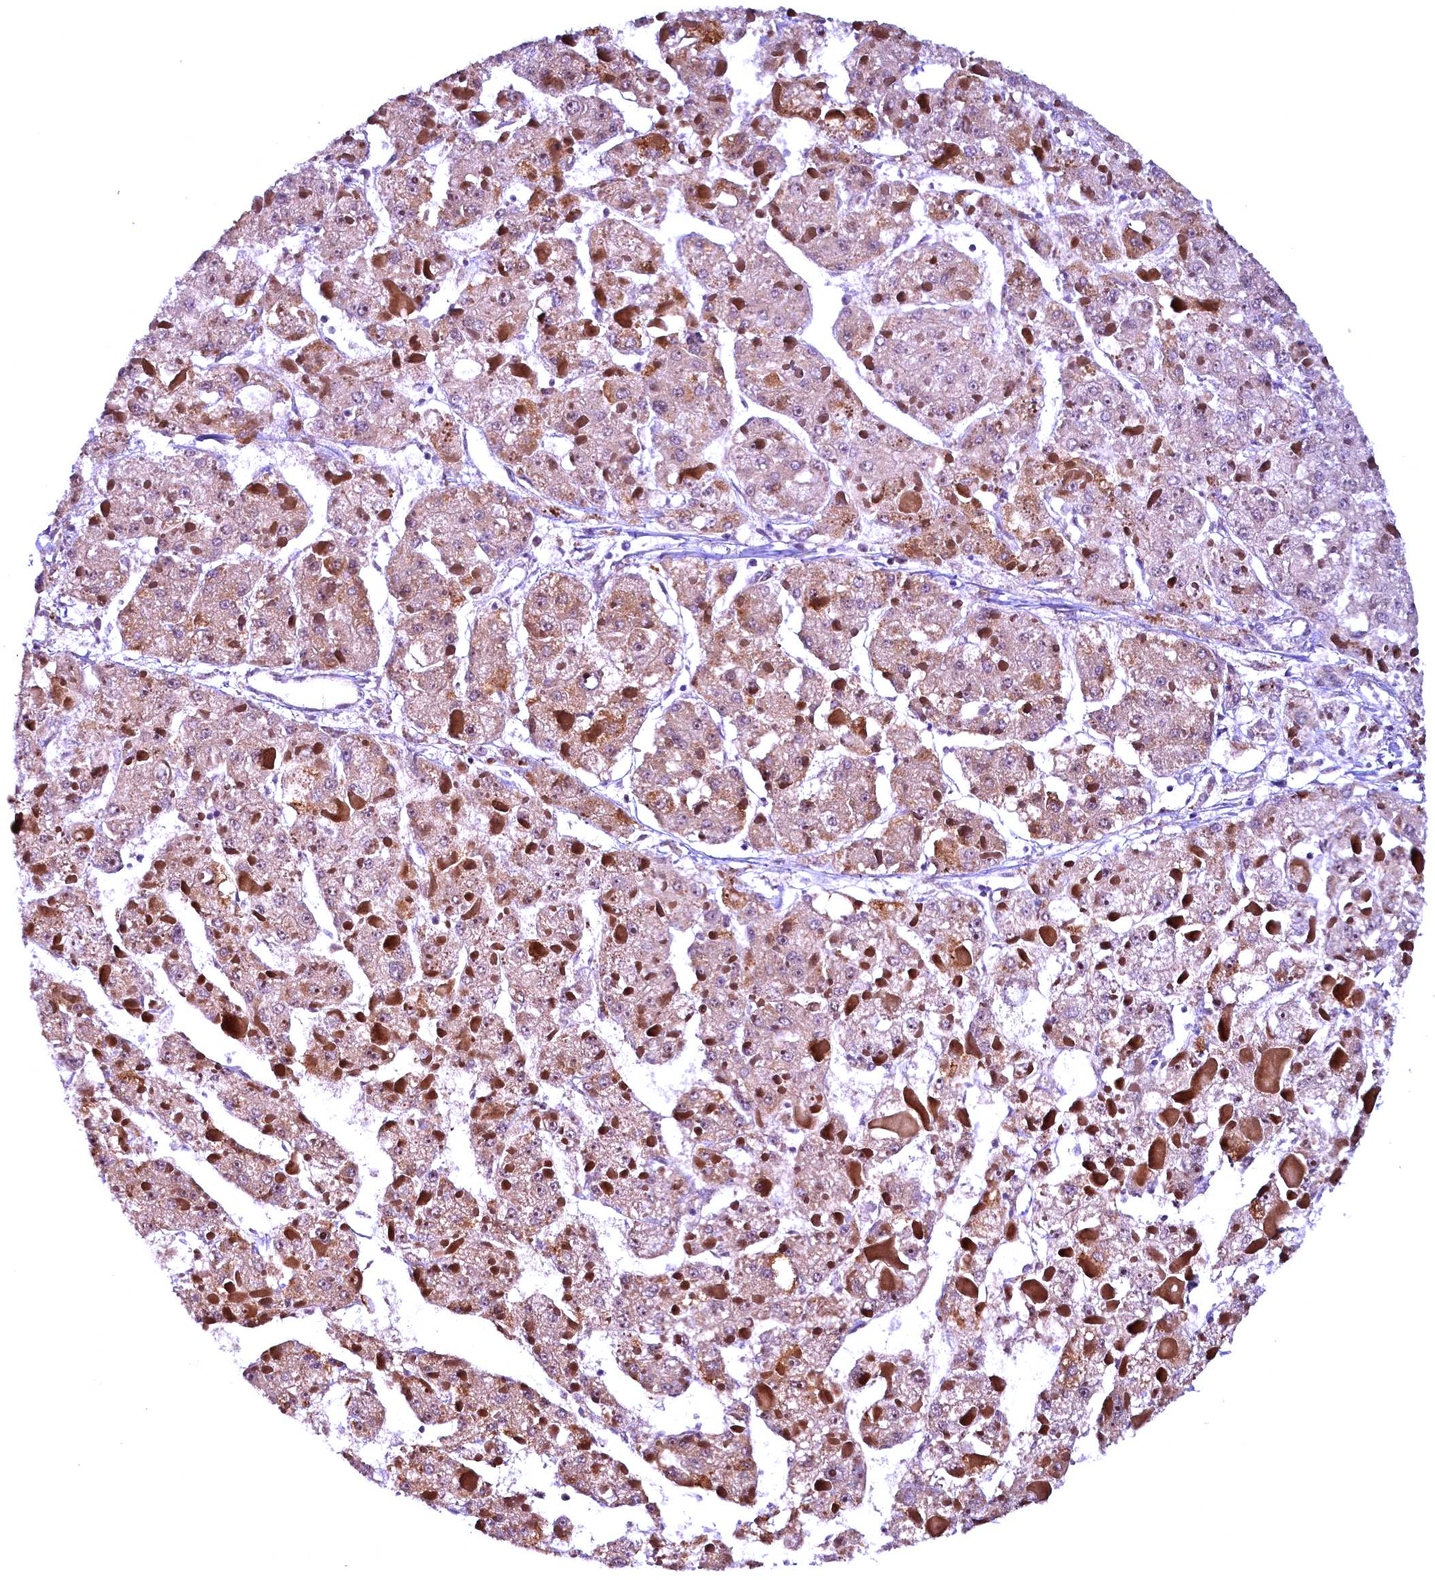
{"staining": {"intensity": "weak", "quantity": "<25%", "location": "cytoplasmic/membranous"}, "tissue": "liver cancer", "cell_type": "Tumor cells", "image_type": "cancer", "snomed": [{"axis": "morphology", "description": "Carcinoma, Hepatocellular, NOS"}, {"axis": "topography", "description": "Liver"}], "caption": "Human liver hepatocellular carcinoma stained for a protein using immunohistochemistry (IHC) reveals no staining in tumor cells.", "gene": "CCDC106", "patient": {"sex": "female", "age": 73}}